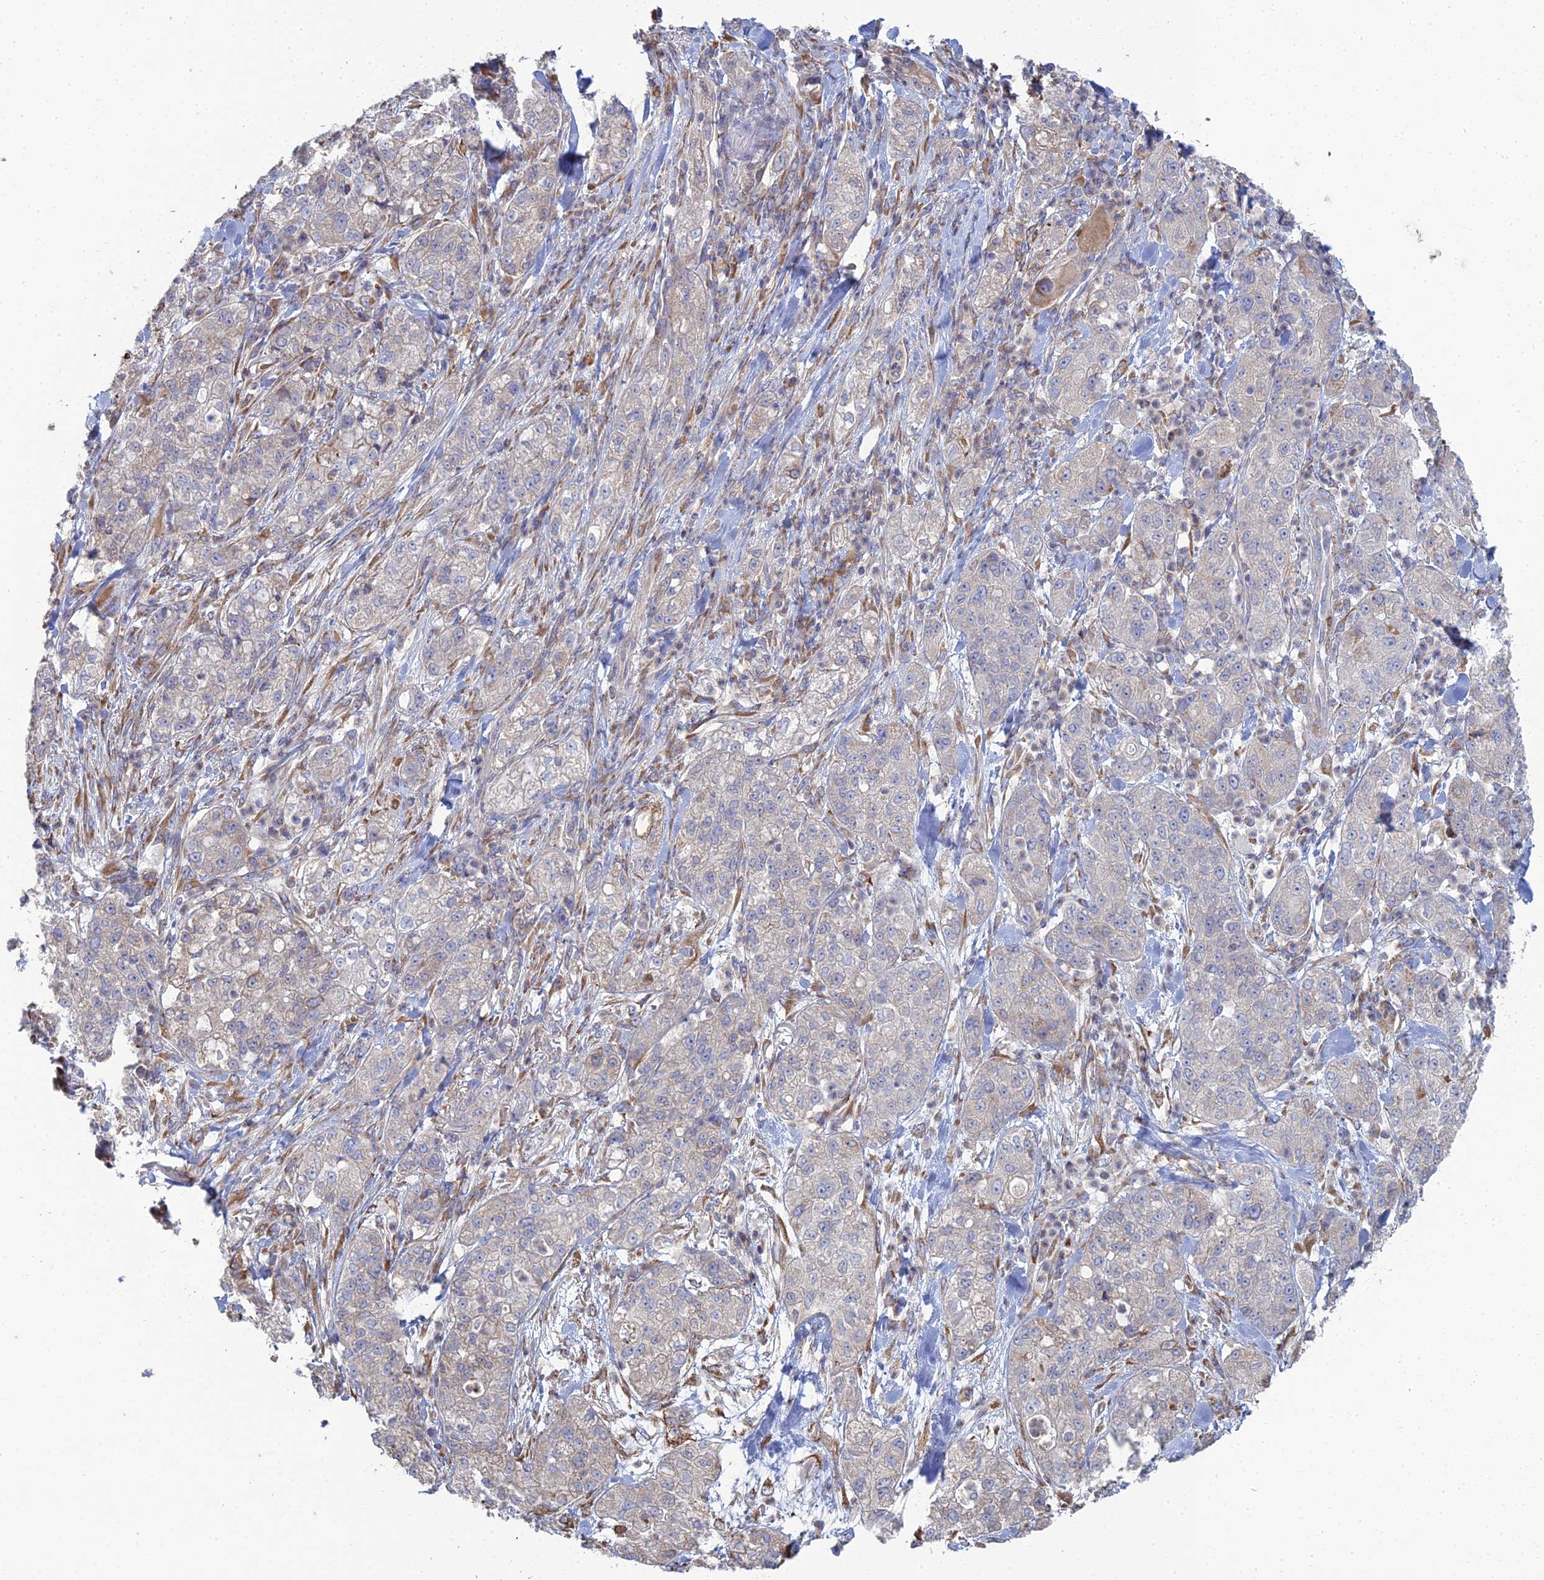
{"staining": {"intensity": "negative", "quantity": "none", "location": "none"}, "tissue": "pancreatic cancer", "cell_type": "Tumor cells", "image_type": "cancer", "snomed": [{"axis": "morphology", "description": "Adenocarcinoma, NOS"}, {"axis": "topography", "description": "Pancreas"}], "caption": "IHC micrograph of neoplastic tissue: pancreatic adenocarcinoma stained with DAB demonstrates no significant protein positivity in tumor cells.", "gene": "TRAPPC6A", "patient": {"sex": "female", "age": 78}}